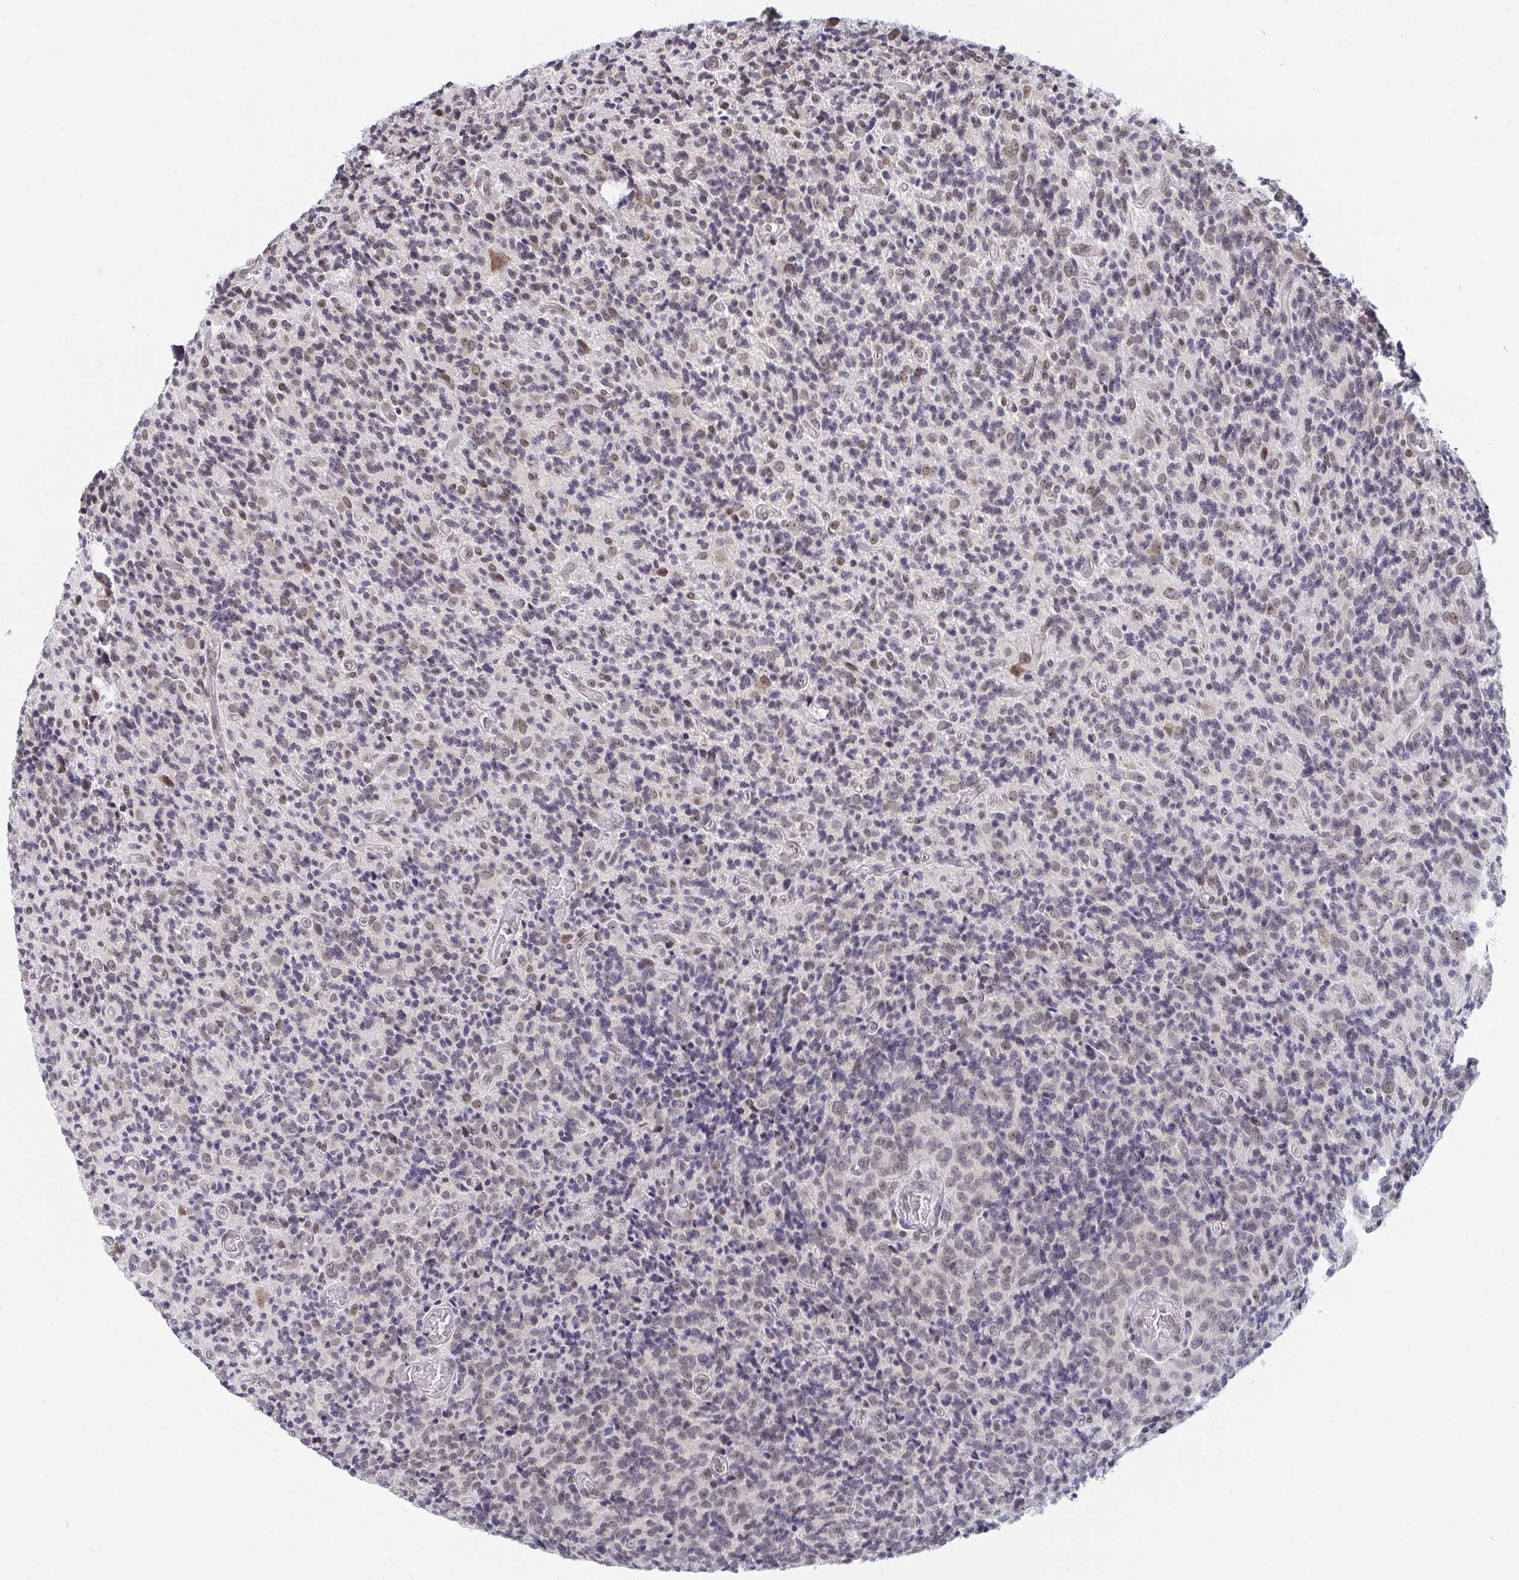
{"staining": {"intensity": "weak", "quantity": "<25%", "location": "nuclear"}, "tissue": "glioma", "cell_type": "Tumor cells", "image_type": "cancer", "snomed": [{"axis": "morphology", "description": "Glioma, malignant, High grade"}, {"axis": "topography", "description": "Brain"}], "caption": "Immunohistochemistry image of malignant high-grade glioma stained for a protein (brown), which displays no staining in tumor cells.", "gene": "TRIP12", "patient": {"sex": "male", "age": 76}}